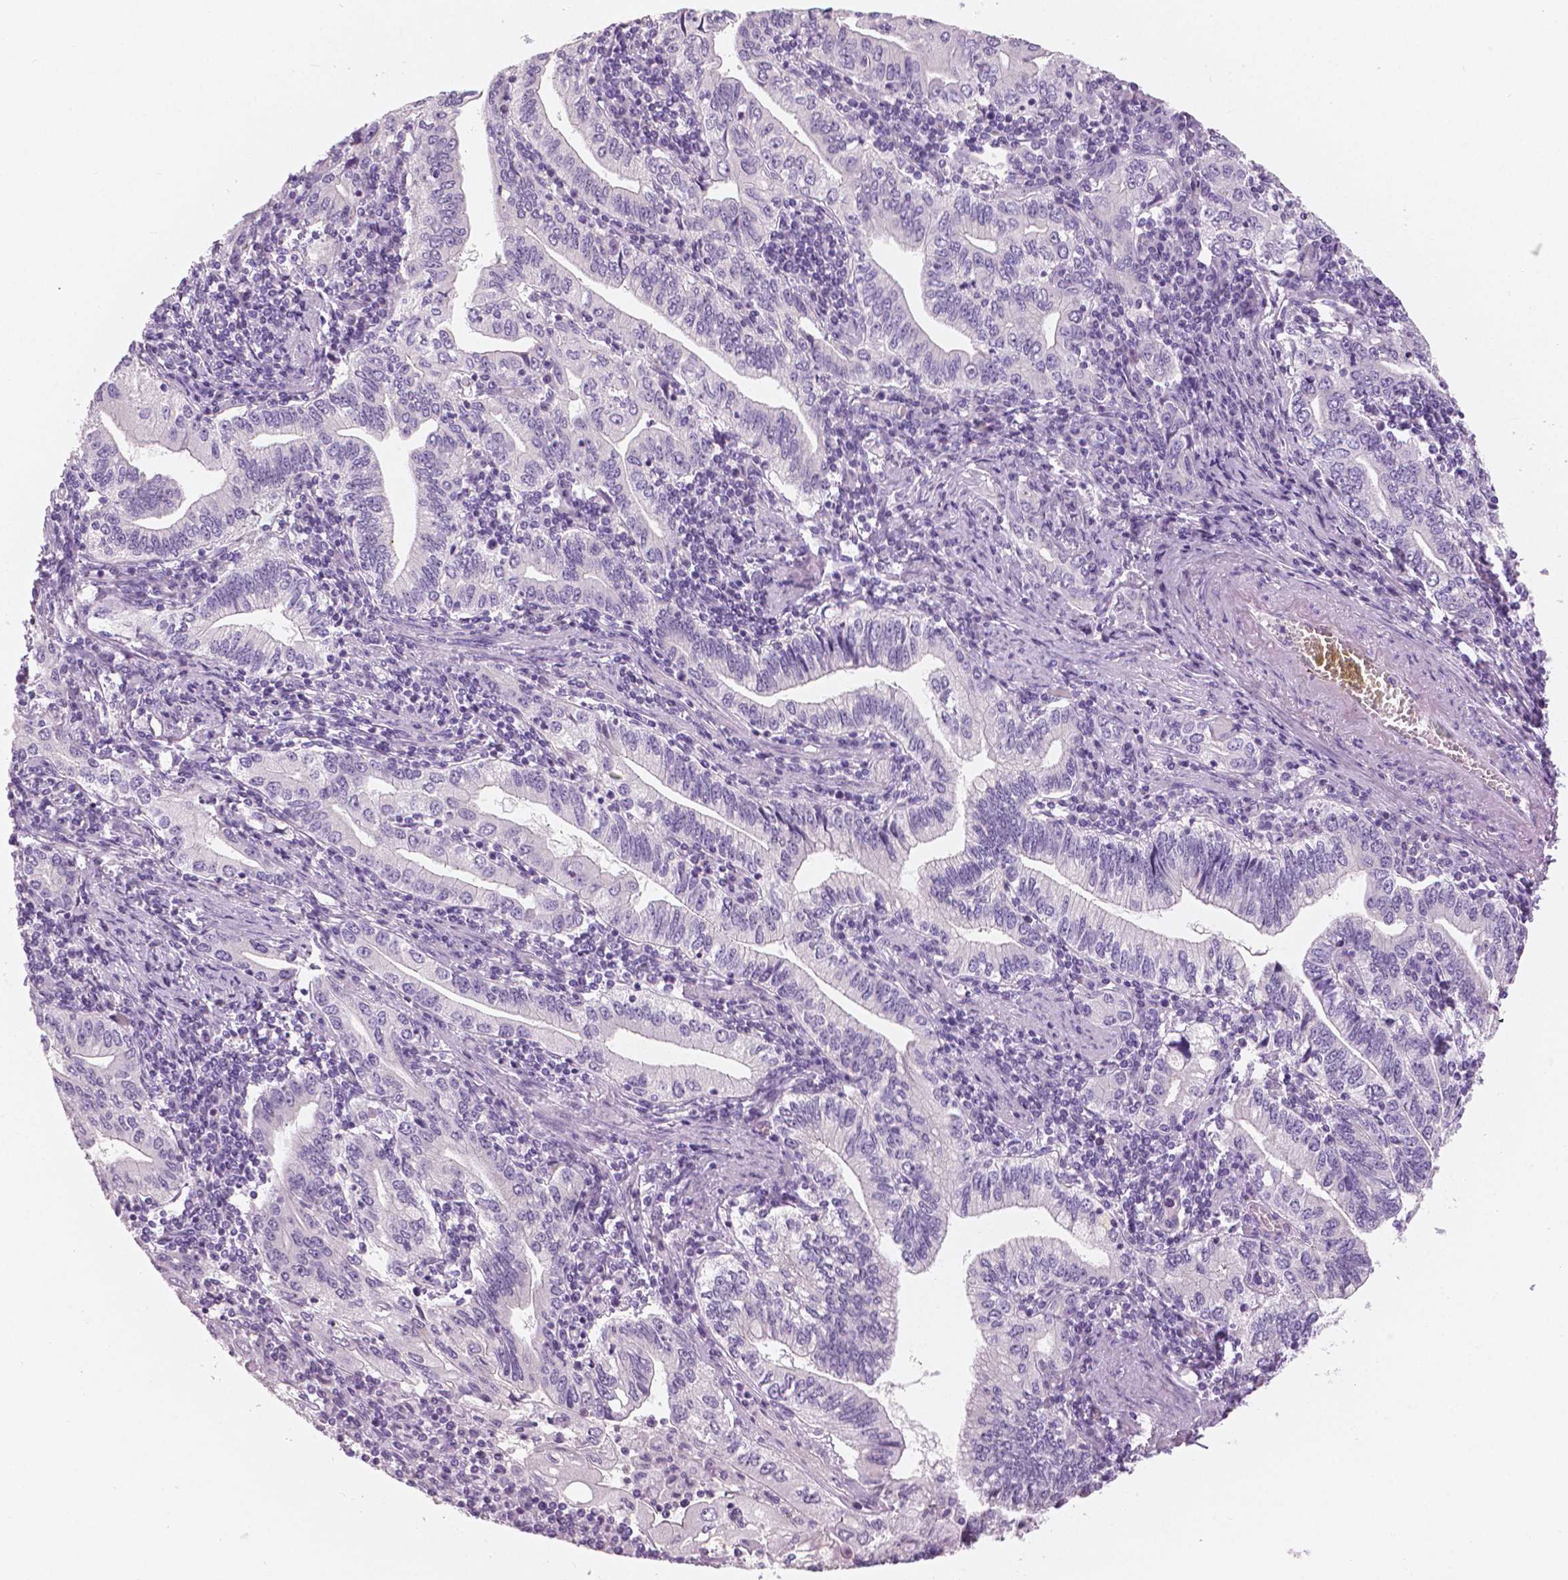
{"staining": {"intensity": "negative", "quantity": "none", "location": "none"}, "tissue": "stomach cancer", "cell_type": "Tumor cells", "image_type": "cancer", "snomed": [{"axis": "morphology", "description": "Adenocarcinoma, NOS"}, {"axis": "topography", "description": "Stomach, lower"}], "caption": "Tumor cells show no significant protein positivity in stomach cancer.", "gene": "SLC24A1", "patient": {"sex": "female", "age": 72}}